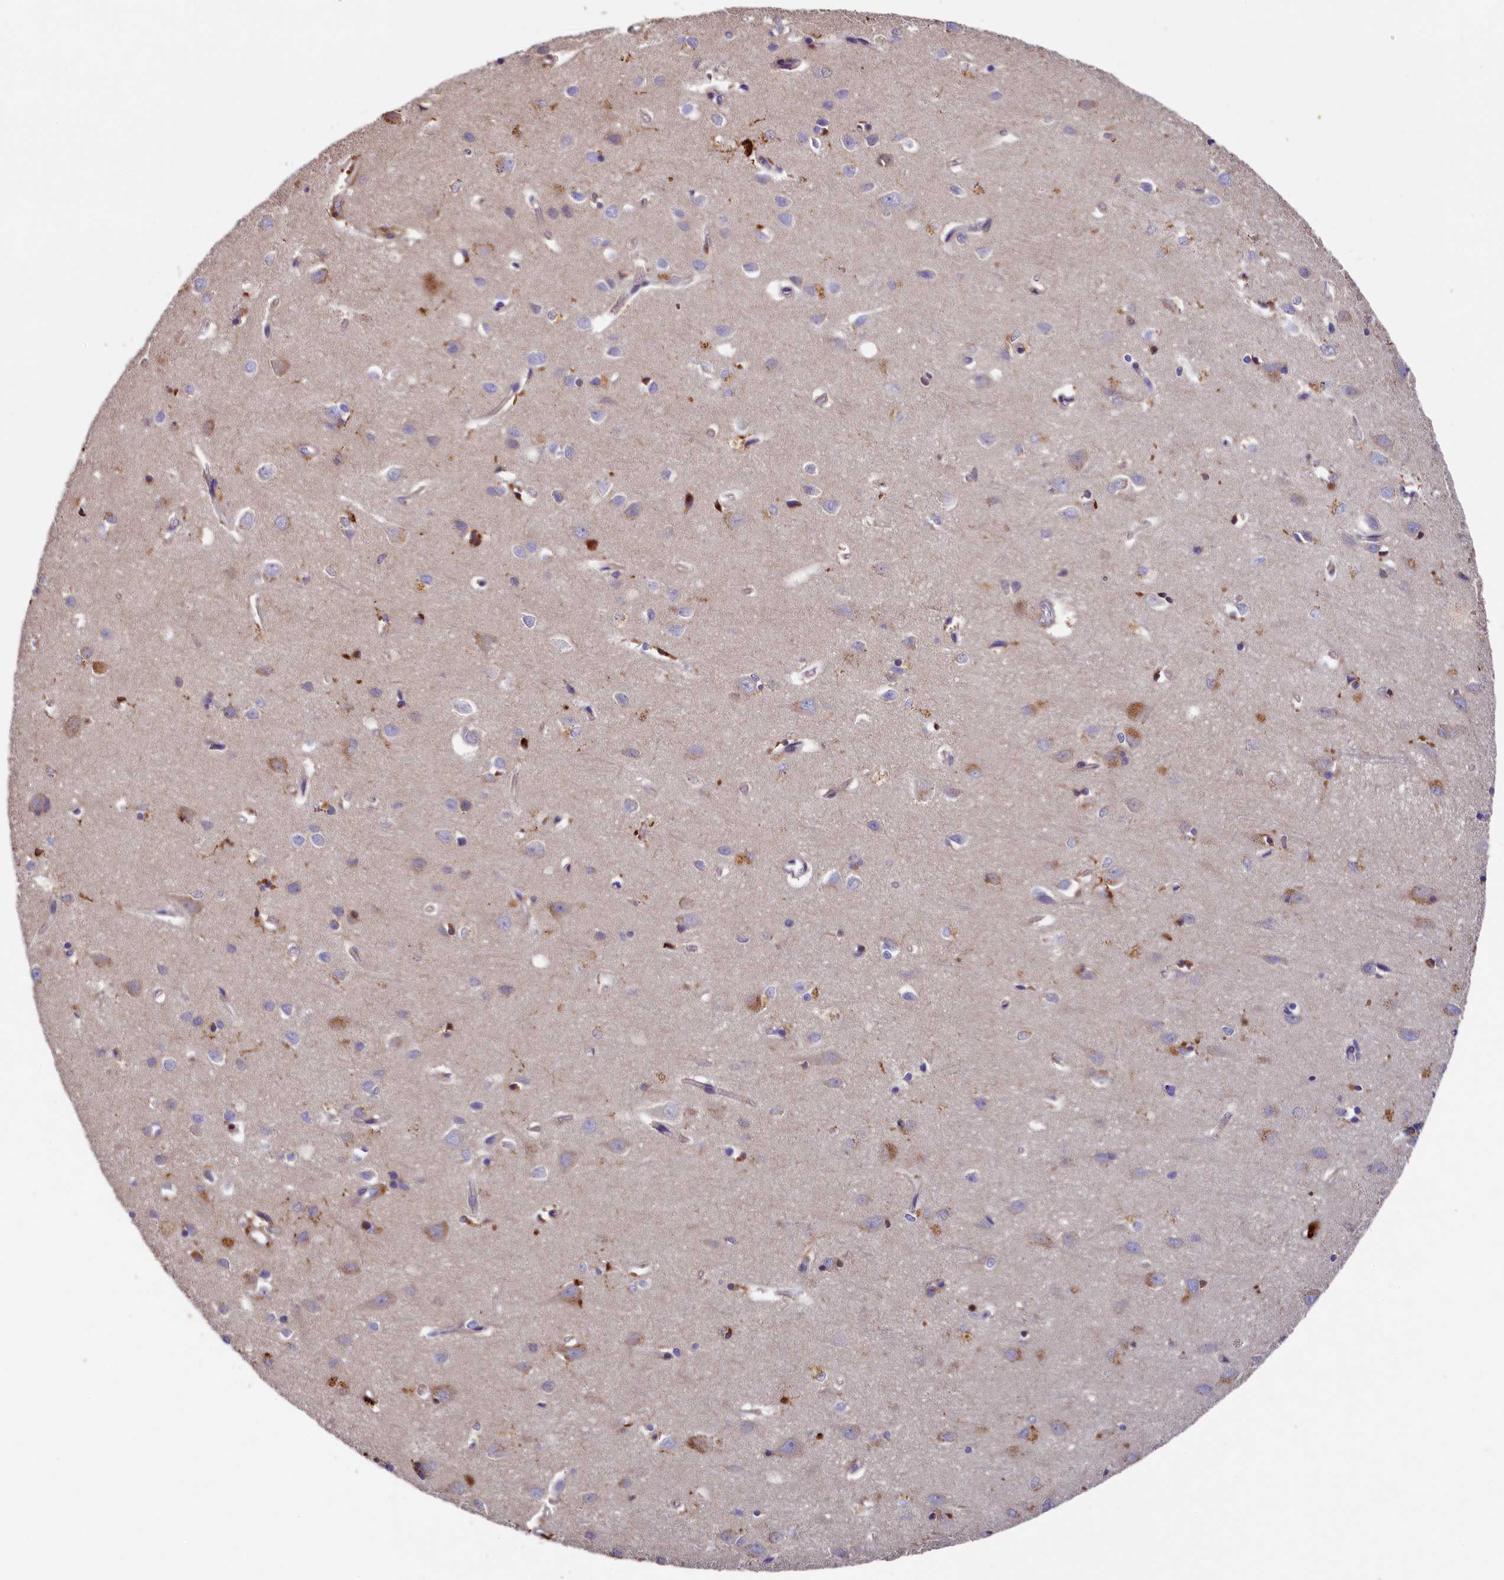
{"staining": {"intensity": "weak", "quantity": "25%-75%", "location": "cytoplasmic/membranous"}, "tissue": "cerebral cortex", "cell_type": "Endothelial cells", "image_type": "normal", "snomed": [{"axis": "morphology", "description": "Normal tissue, NOS"}, {"axis": "topography", "description": "Cerebral cortex"}], "caption": "Immunohistochemical staining of benign cerebral cortex shows weak cytoplasmic/membranous protein expression in approximately 25%-75% of endothelial cells. (DAB (3,3'-diaminobenzidine) IHC with brightfield microscopy, high magnification).", "gene": "SEC31B", "patient": {"sex": "female", "age": 64}}